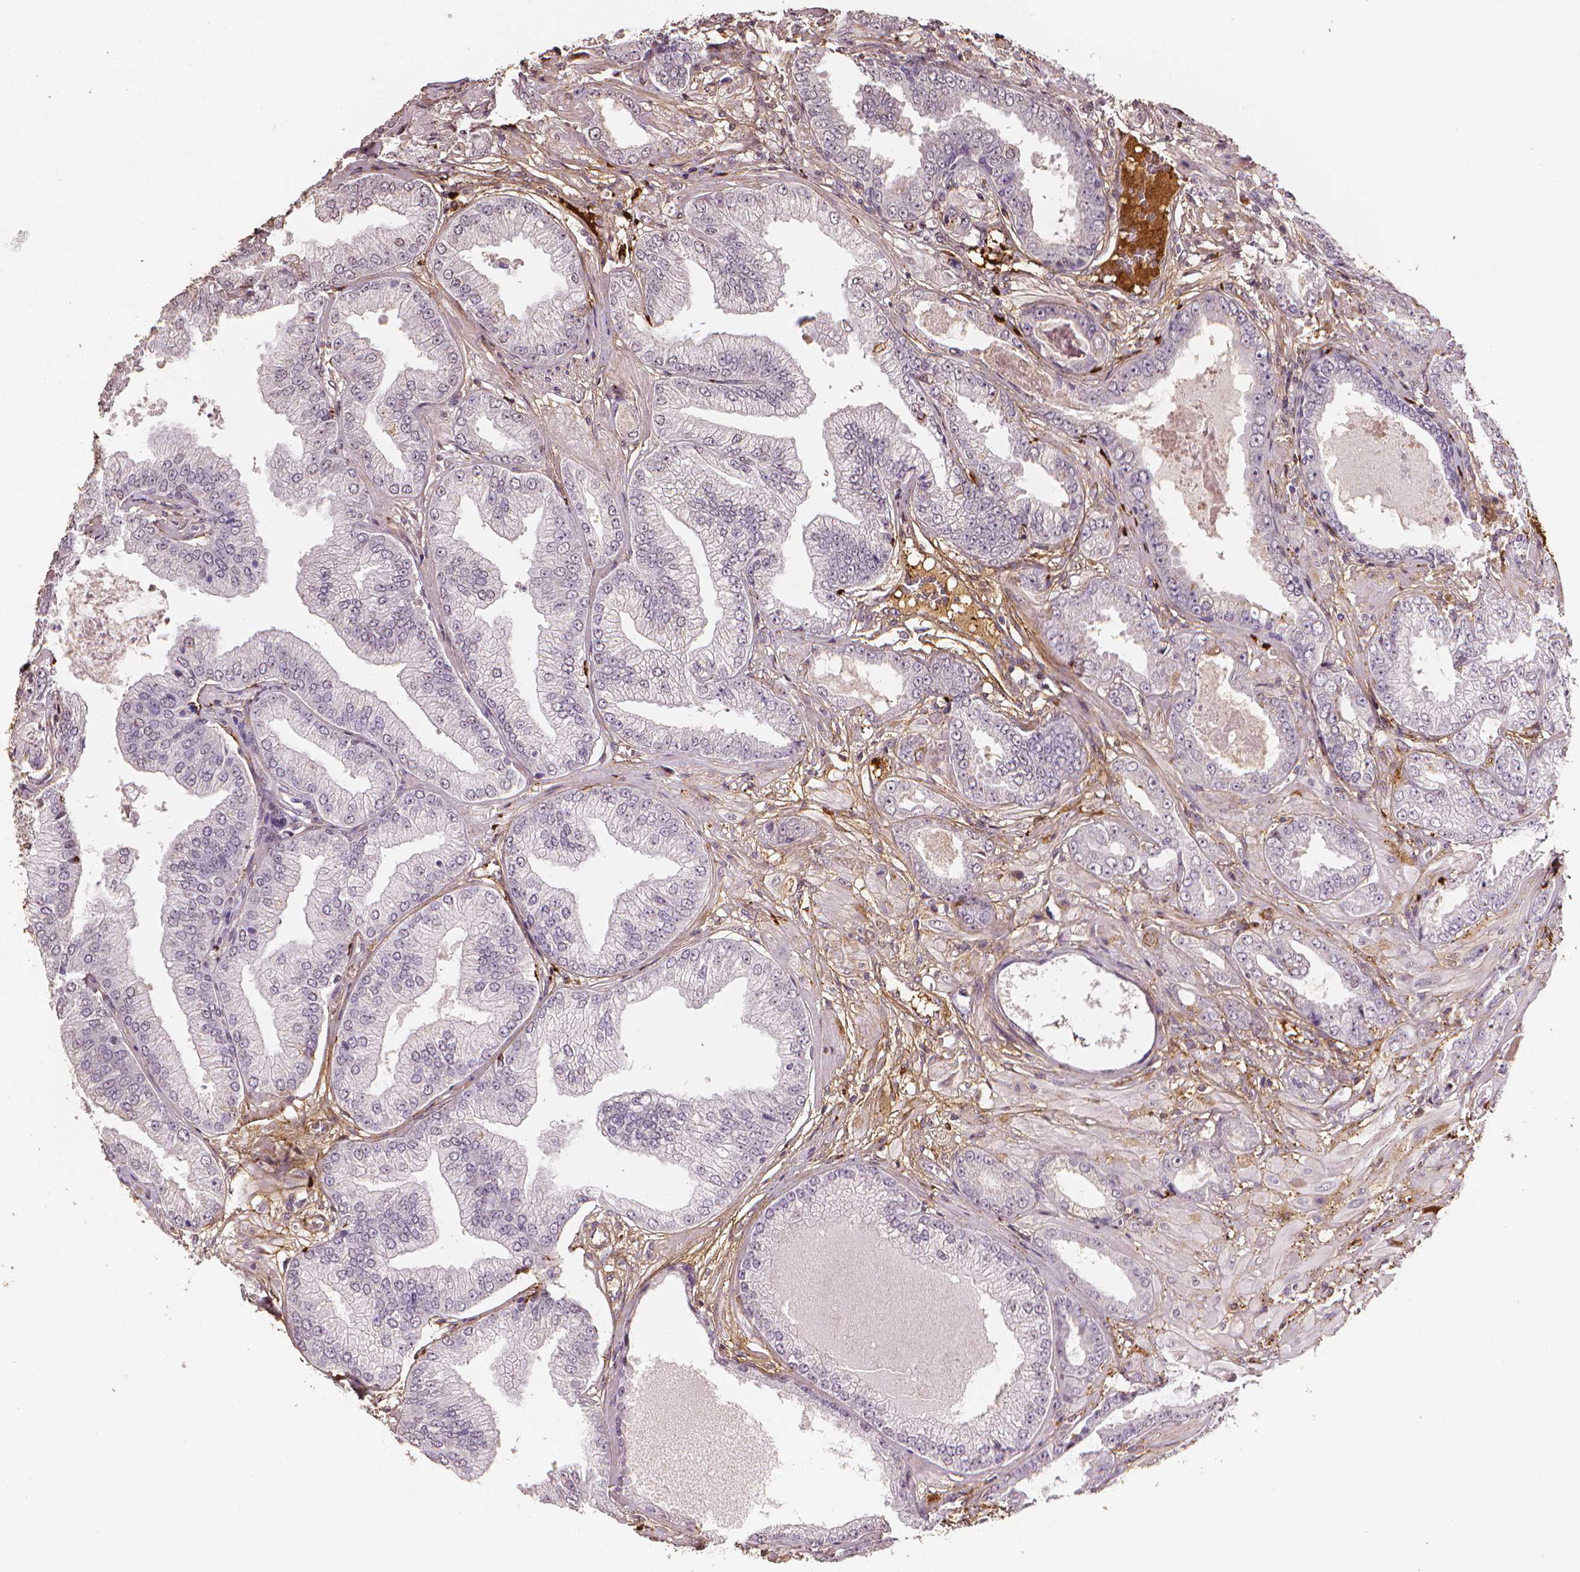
{"staining": {"intensity": "negative", "quantity": "none", "location": "none"}, "tissue": "prostate cancer", "cell_type": "Tumor cells", "image_type": "cancer", "snomed": [{"axis": "morphology", "description": "Adenocarcinoma, Low grade"}, {"axis": "topography", "description": "Prostate"}], "caption": "An immunohistochemistry (IHC) micrograph of prostate cancer is shown. There is no staining in tumor cells of prostate cancer. Brightfield microscopy of immunohistochemistry stained with DAB (3,3'-diaminobenzidine) (brown) and hematoxylin (blue), captured at high magnification.", "gene": "DCN", "patient": {"sex": "male", "age": 55}}